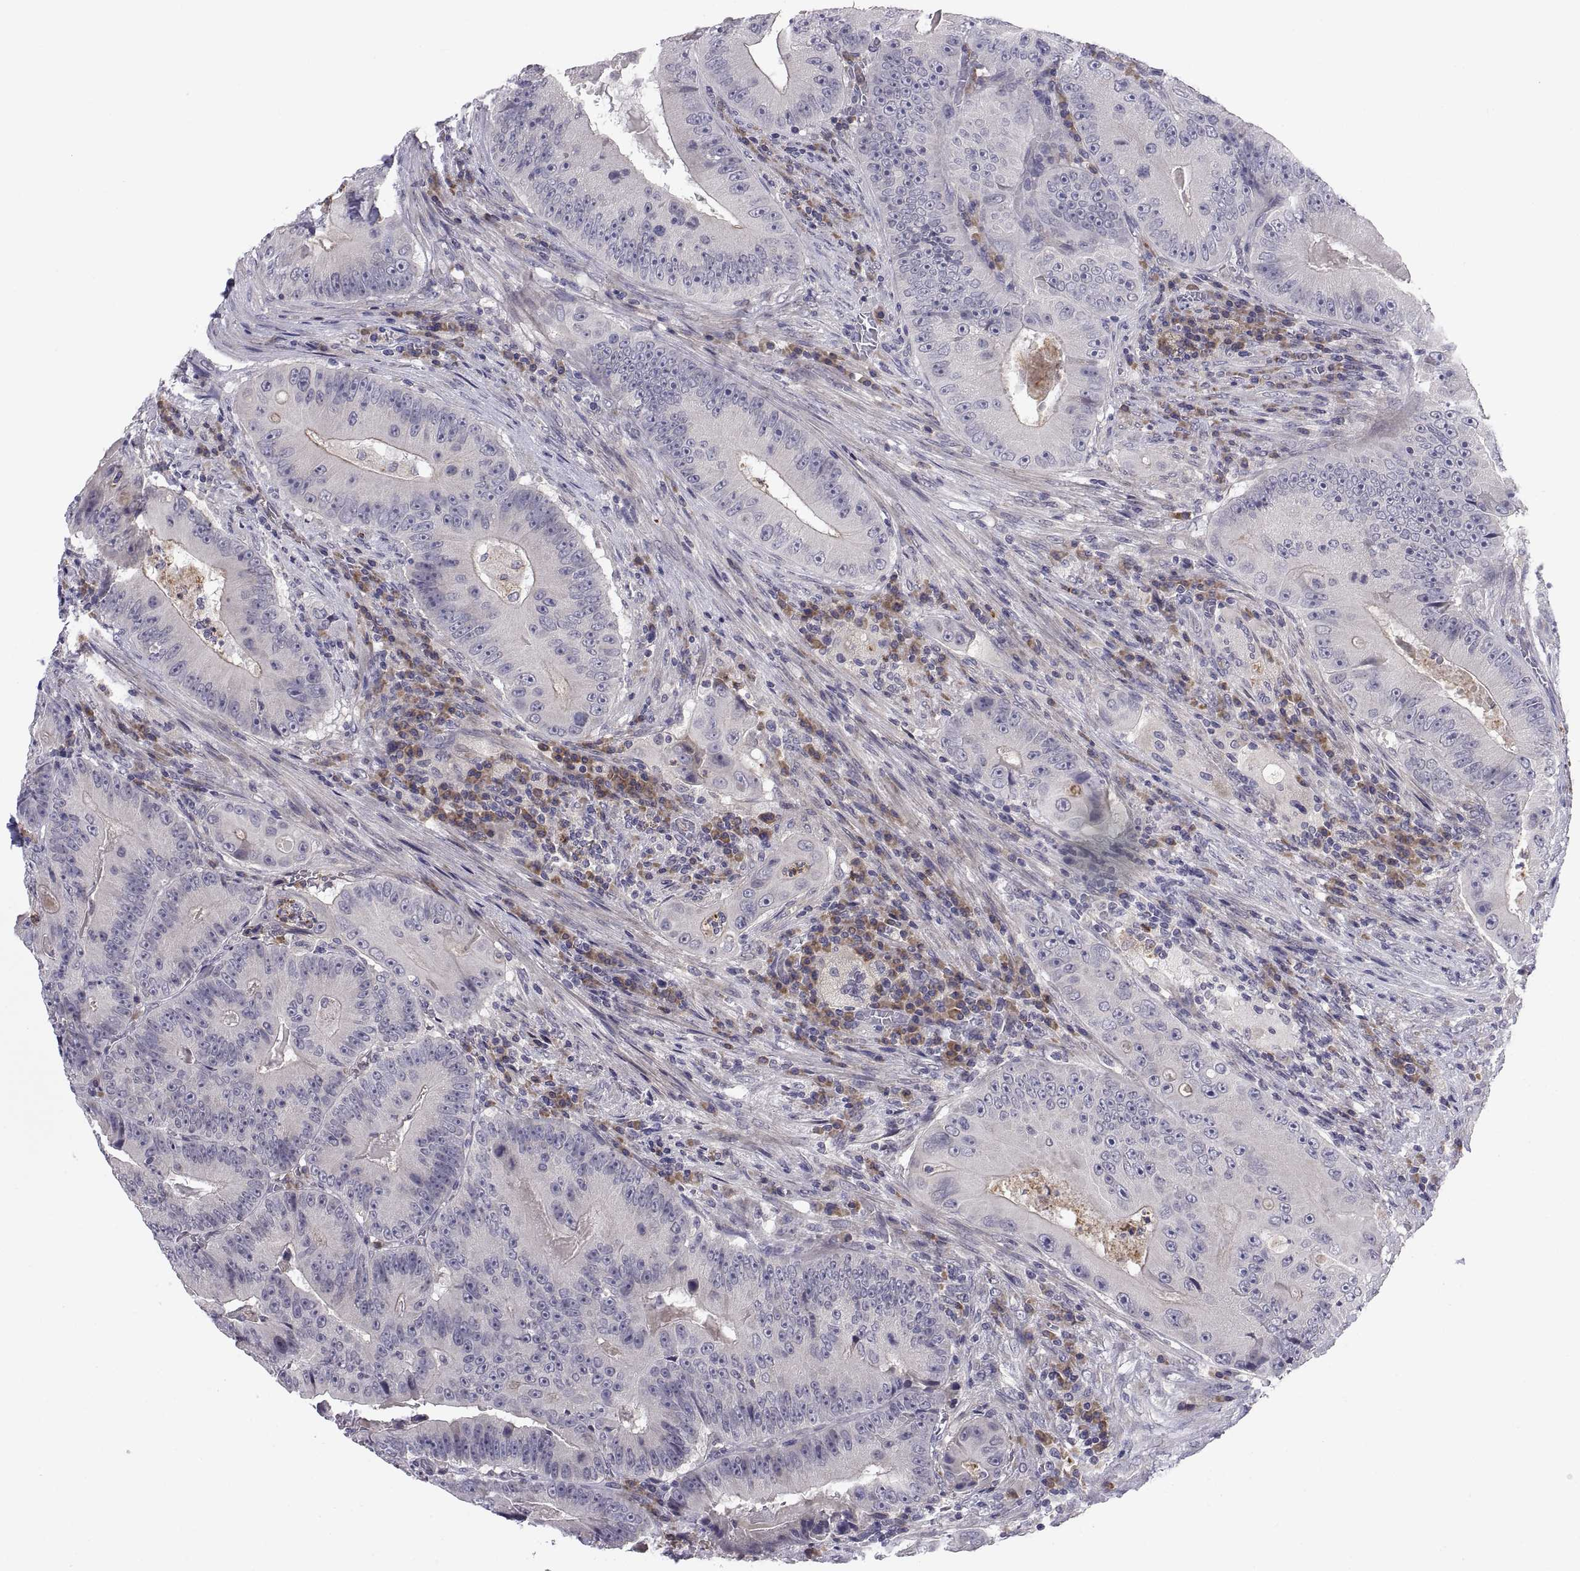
{"staining": {"intensity": "negative", "quantity": "none", "location": "none"}, "tissue": "colorectal cancer", "cell_type": "Tumor cells", "image_type": "cancer", "snomed": [{"axis": "morphology", "description": "Adenocarcinoma, NOS"}, {"axis": "topography", "description": "Colon"}], "caption": "Tumor cells are negative for protein expression in human colorectal adenocarcinoma.", "gene": "PKP1", "patient": {"sex": "female", "age": 86}}